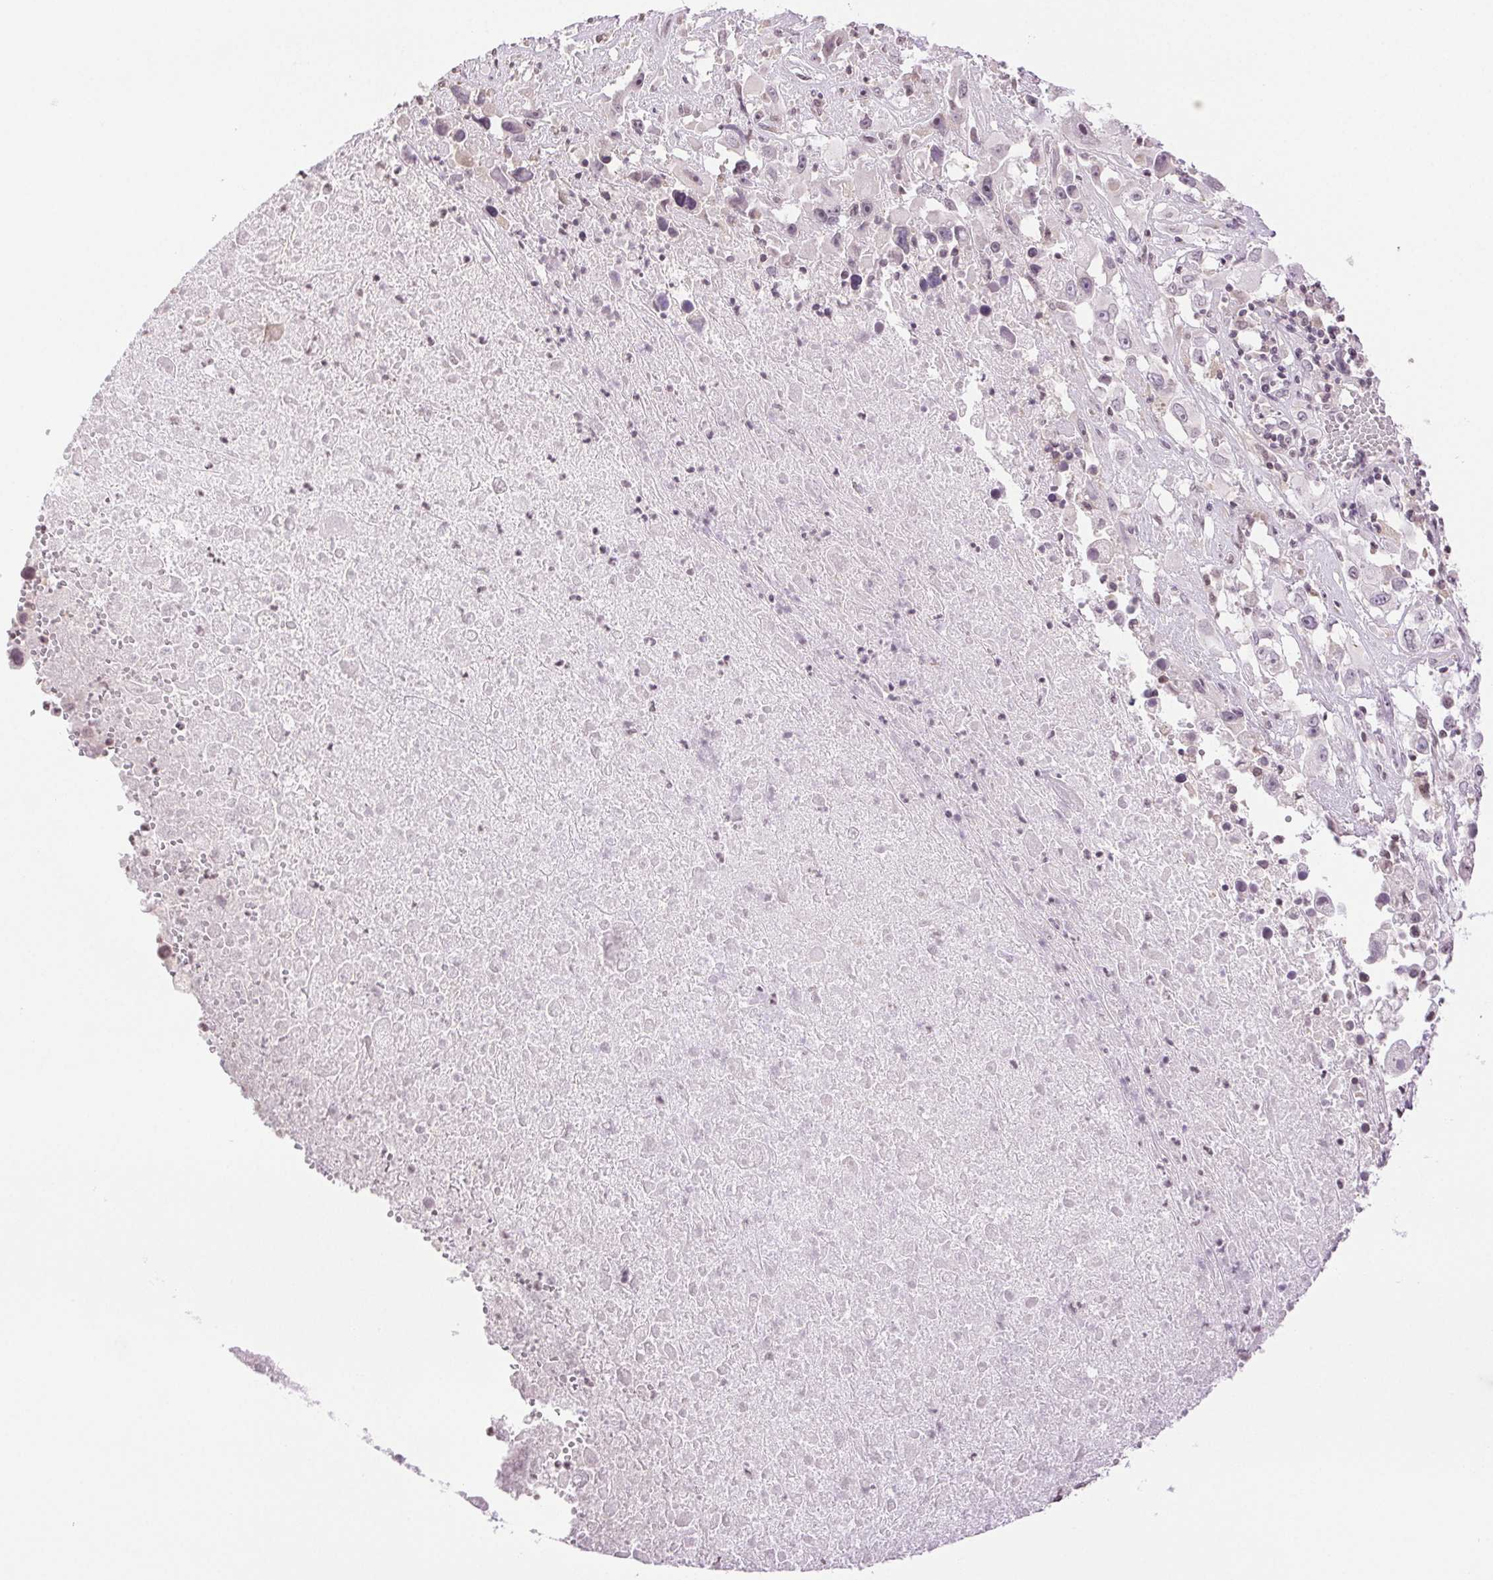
{"staining": {"intensity": "negative", "quantity": "none", "location": "none"}, "tissue": "melanoma", "cell_type": "Tumor cells", "image_type": "cancer", "snomed": [{"axis": "morphology", "description": "Malignant melanoma, Metastatic site"}, {"axis": "topography", "description": "Soft tissue"}], "caption": "Immunohistochemical staining of human melanoma shows no significant staining in tumor cells.", "gene": "TNNT3", "patient": {"sex": "male", "age": 50}}